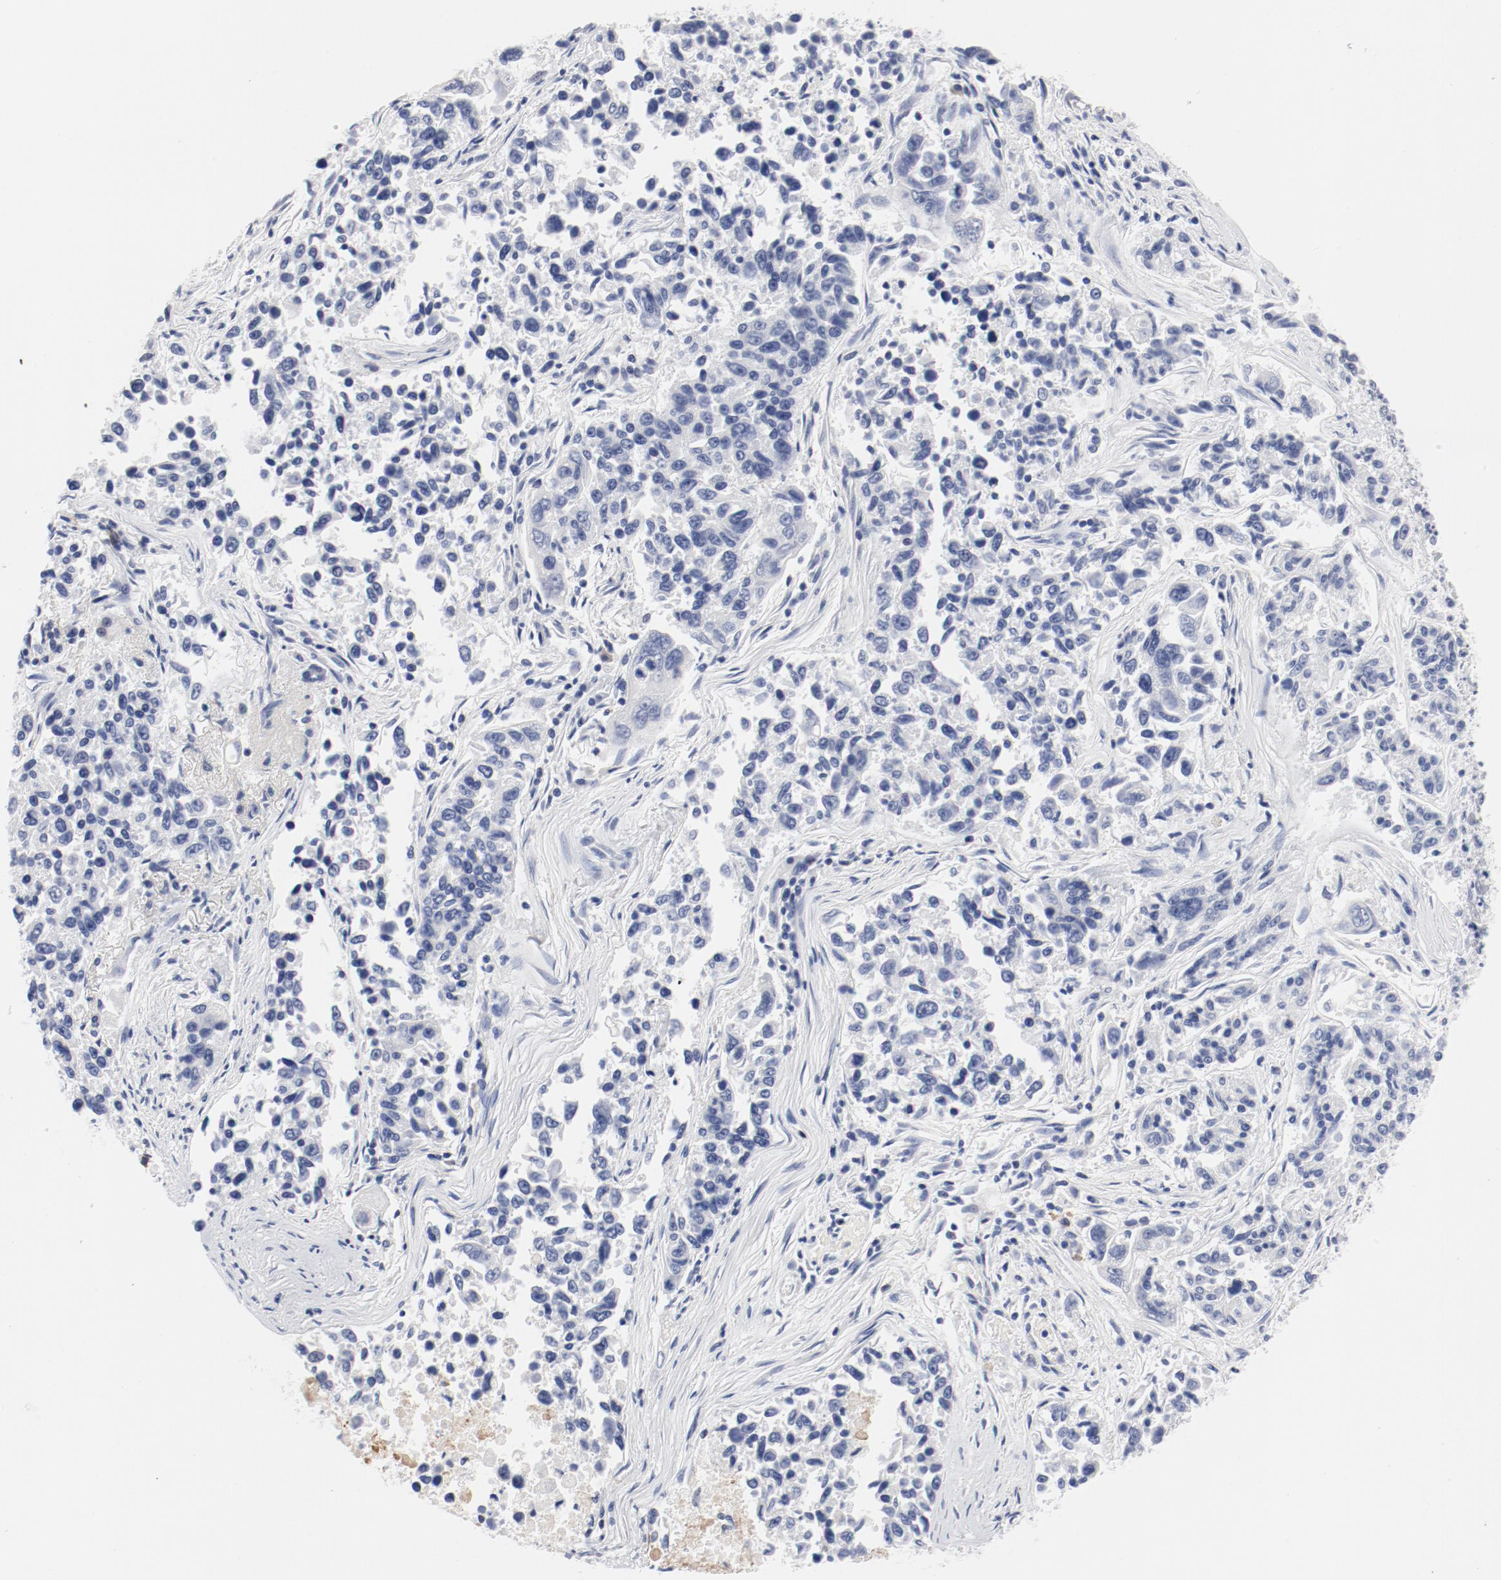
{"staining": {"intensity": "negative", "quantity": "none", "location": "none"}, "tissue": "lung cancer", "cell_type": "Tumor cells", "image_type": "cancer", "snomed": [{"axis": "morphology", "description": "Adenocarcinoma, NOS"}, {"axis": "topography", "description": "Lung"}], "caption": "Lung cancer (adenocarcinoma) was stained to show a protein in brown. There is no significant expression in tumor cells.", "gene": "KCNK13", "patient": {"sex": "male", "age": 84}}